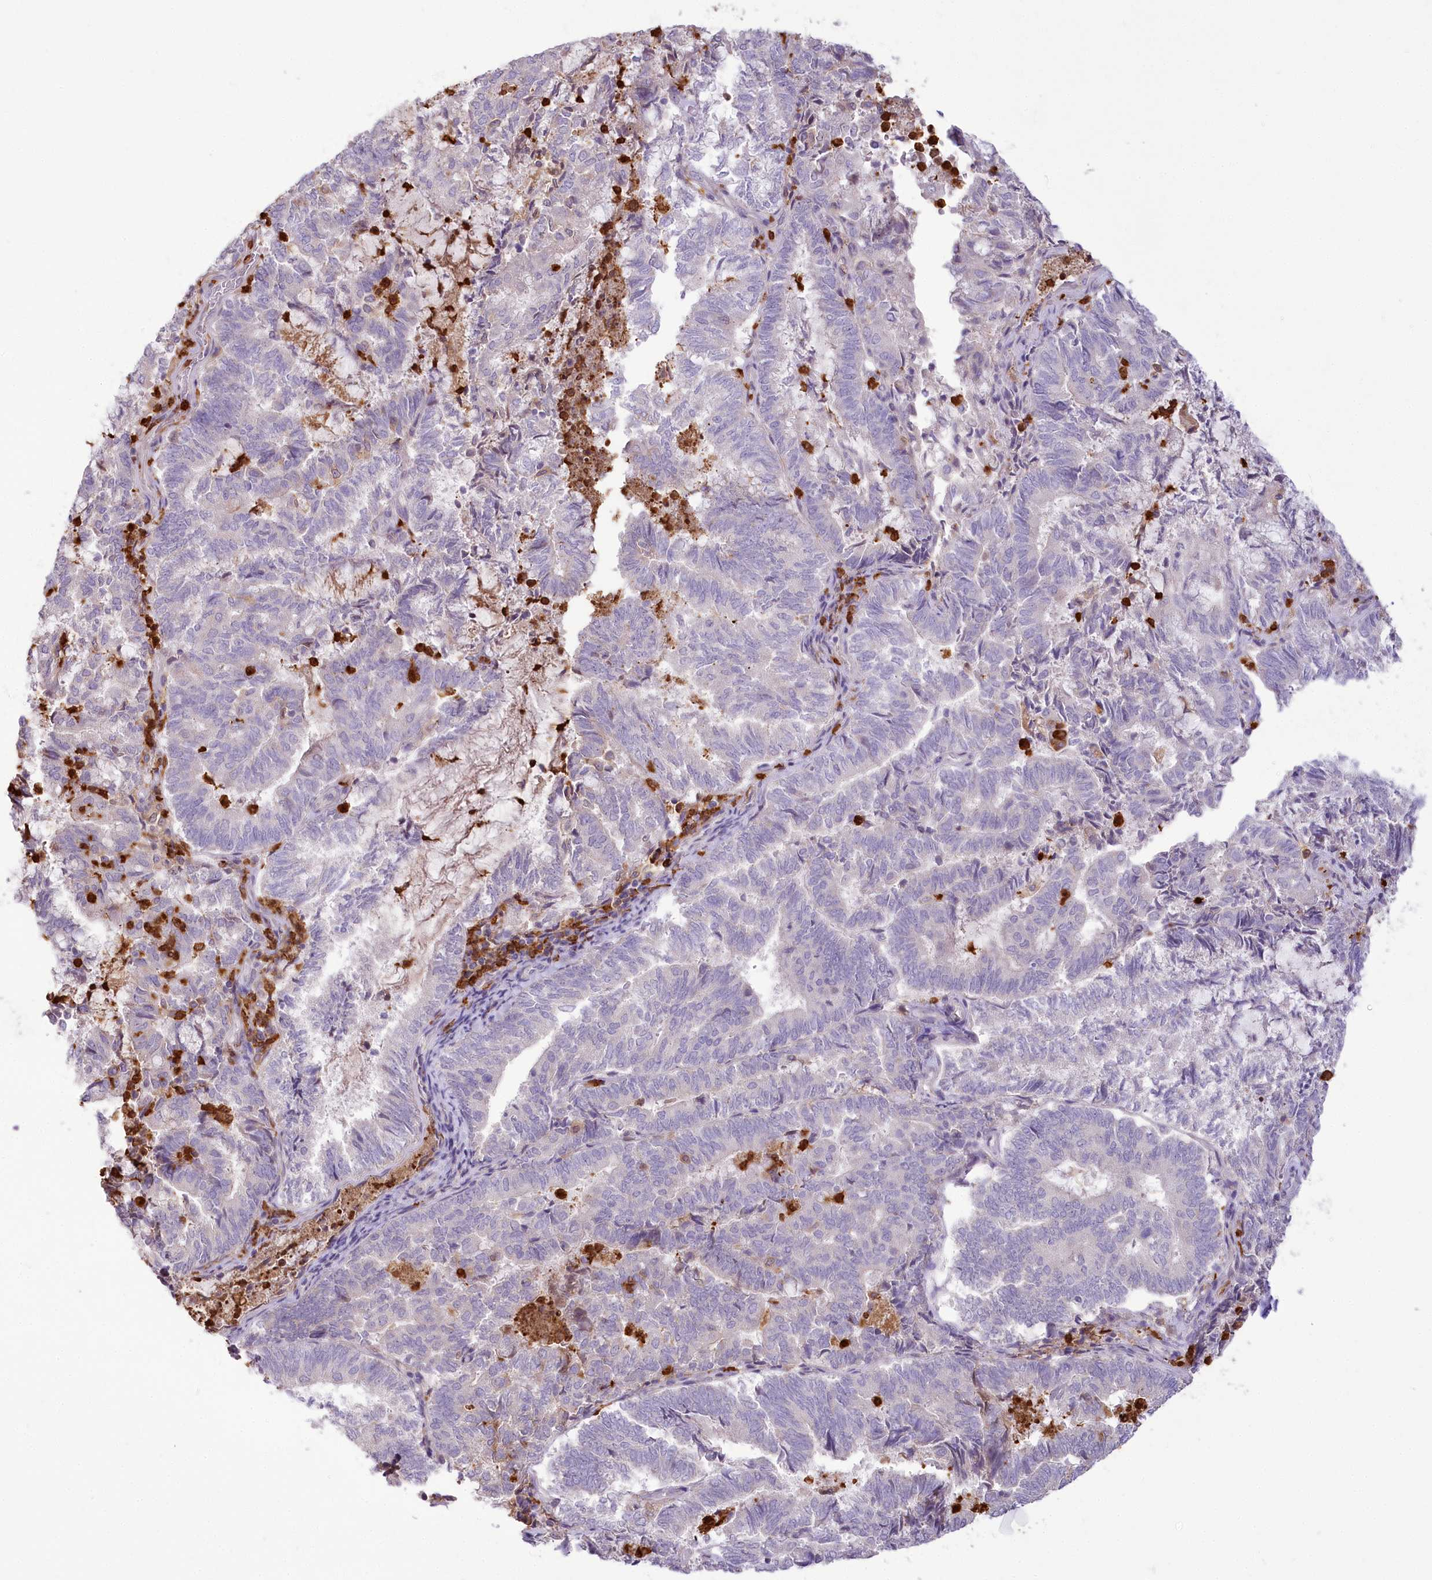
{"staining": {"intensity": "negative", "quantity": "none", "location": "none"}, "tissue": "endometrial cancer", "cell_type": "Tumor cells", "image_type": "cancer", "snomed": [{"axis": "morphology", "description": "Adenocarcinoma, NOS"}, {"axis": "topography", "description": "Endometrium"}], "caption": "High magnification brightfield microscopy of endometrial cancer (adenocarcinoma) stained with DAB (brown) and counterstained with hematoxylin (blue): tumor cells show no significant expression.", "gene": "DPYD", "patient": {"sex": "female", "age": 80}}